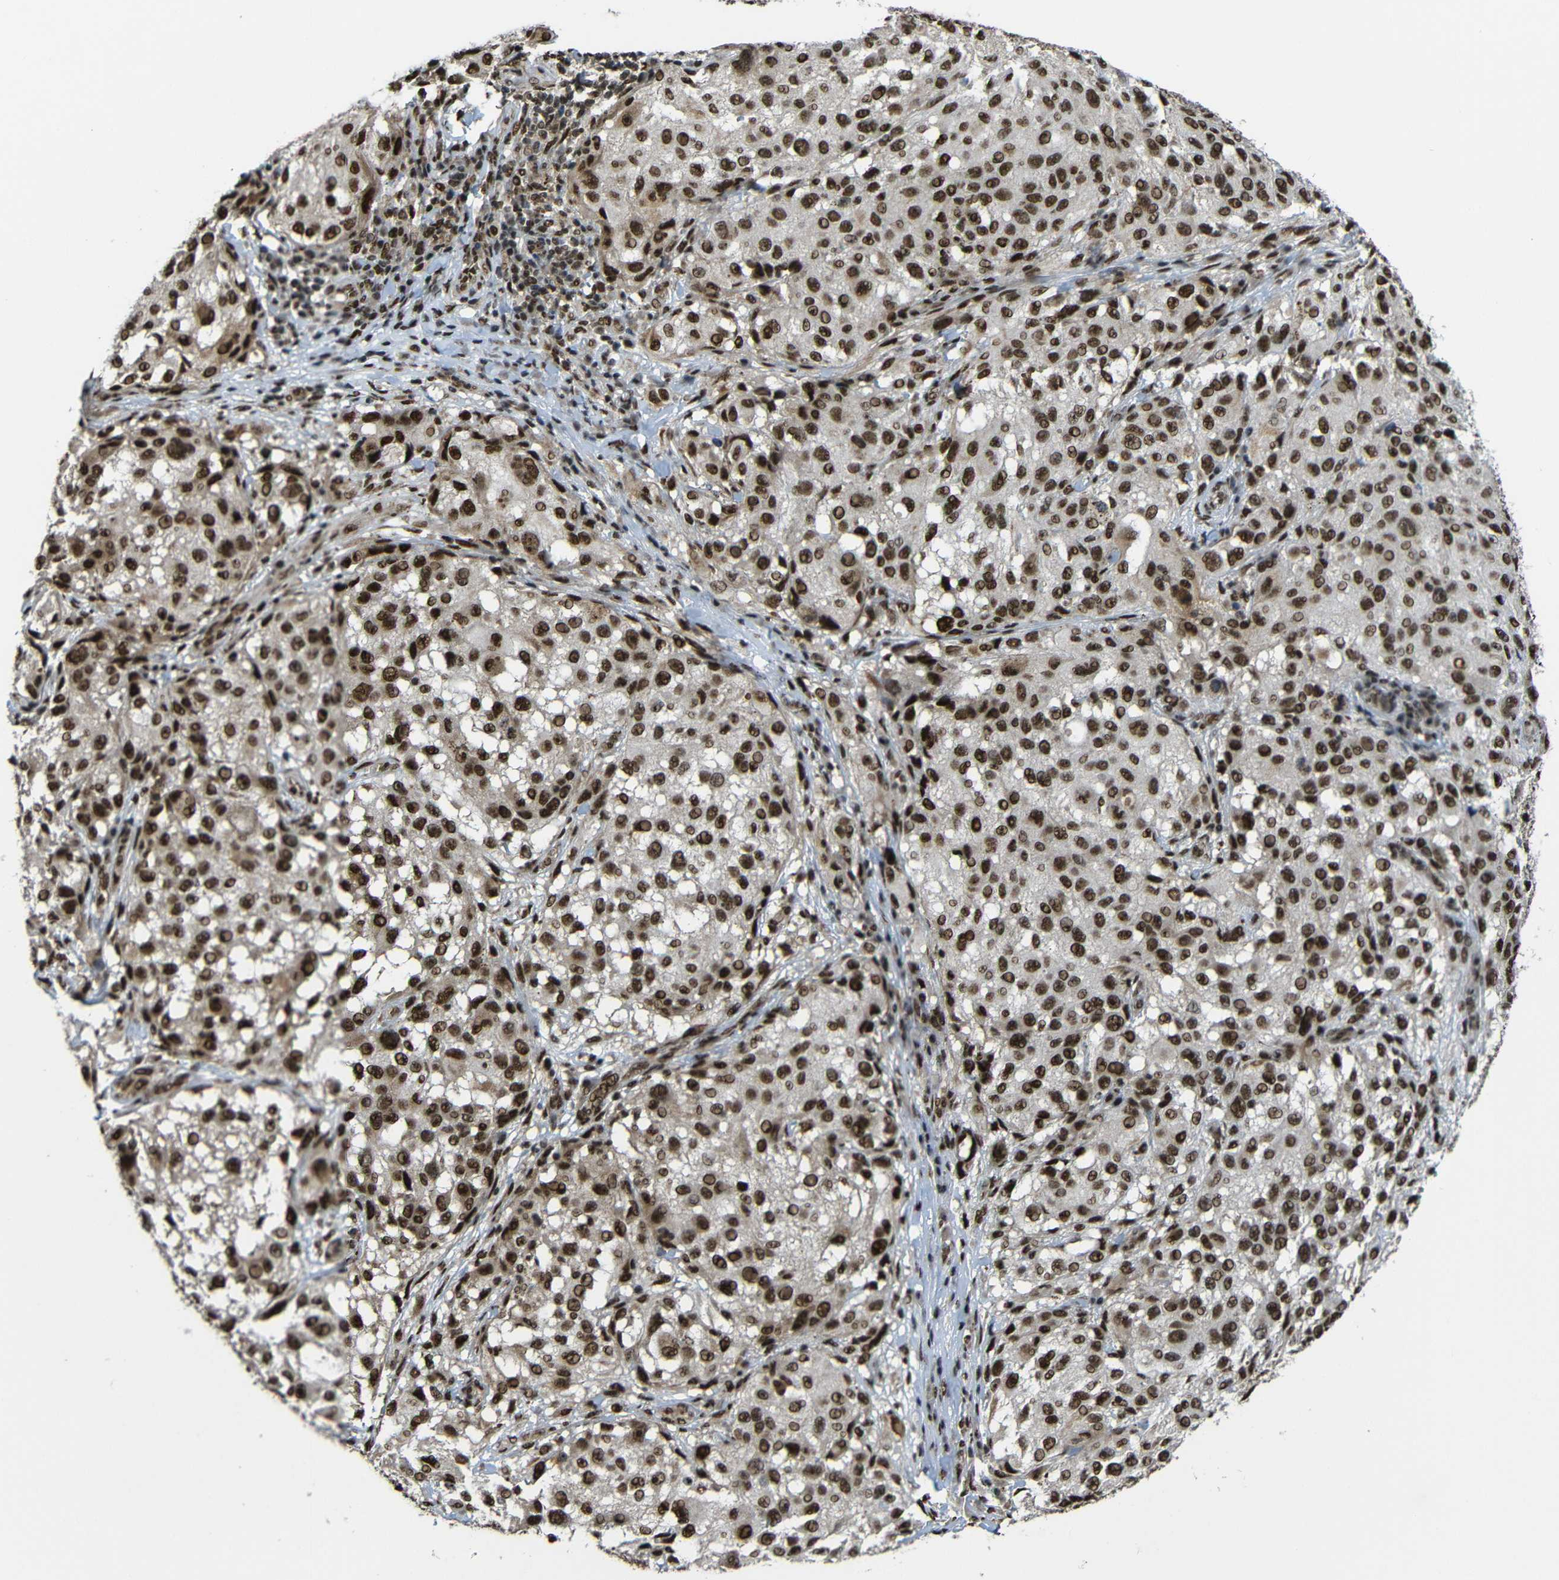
{"staining": {"intensity": "strong", "quantity": ">75%", "location": "cytoplasmic/membranous,nuclear"}, "tissue": "melanoma", "cell_type": "Tumor cells", "image_type": "cancer", "snomed": [{"axis": "morphology", "description": "Necrosis, NOS"}, {"axis": "morphology", "description": "Malignant melanoma, NOS"}, {"axis": "topography", "description": "Skin"}], "caption": "Approximately >75% of tumor cells in human melanoma display strong cytoplasmic/membranous and nuclear protein staining as visualized by brown immunohistochemical staining.", "gene": "TCF7L2", "patient": {"sex": "female", "age": 87}}